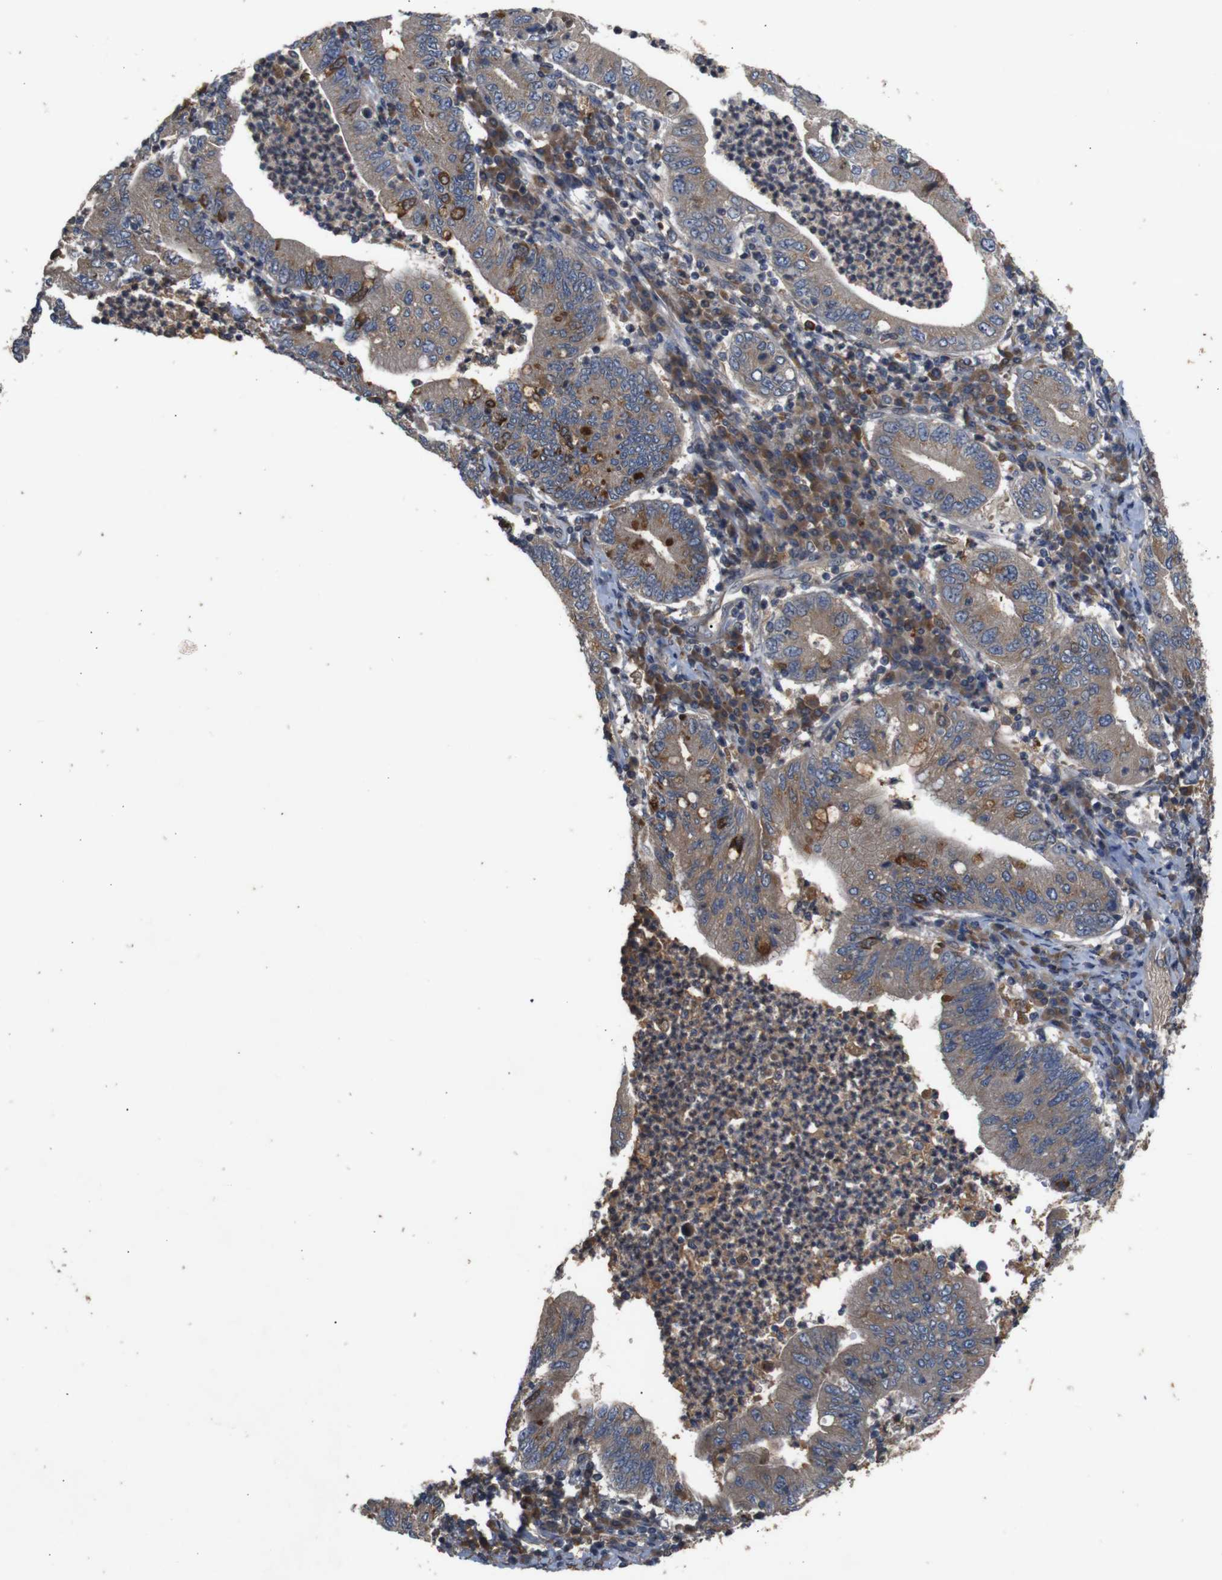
{"staining": {"intensity": "moderate", "quantity": ">75%", "location": "cytoplasmic/membranous"}, "tissue": "stomach cancer", "cell_type": "Tumor cells", "image_type": "cancer", "snomed": [{"axis": "morphology", "description": "Normal tissue, NOS"}, {"axis": "morphology", "description": "Adenocarcinoma, NOS"}, {"axis": "topography", "description": "Esophagus"}, {"axis": "topography", "description": "Stomach, upper"}, {"axis": "topography", "description": "Peripheral nerve tissue"}], "caption": "The immunohistochemical stain shows moderate cytoplasmic/membranous expression in tumor cells of stomach adenocarcinoma tissue. (IHC, brightfield microscopy, high magnification).", "gene": "PTPN1", "patient": {"sex": "male", "age": 62}}